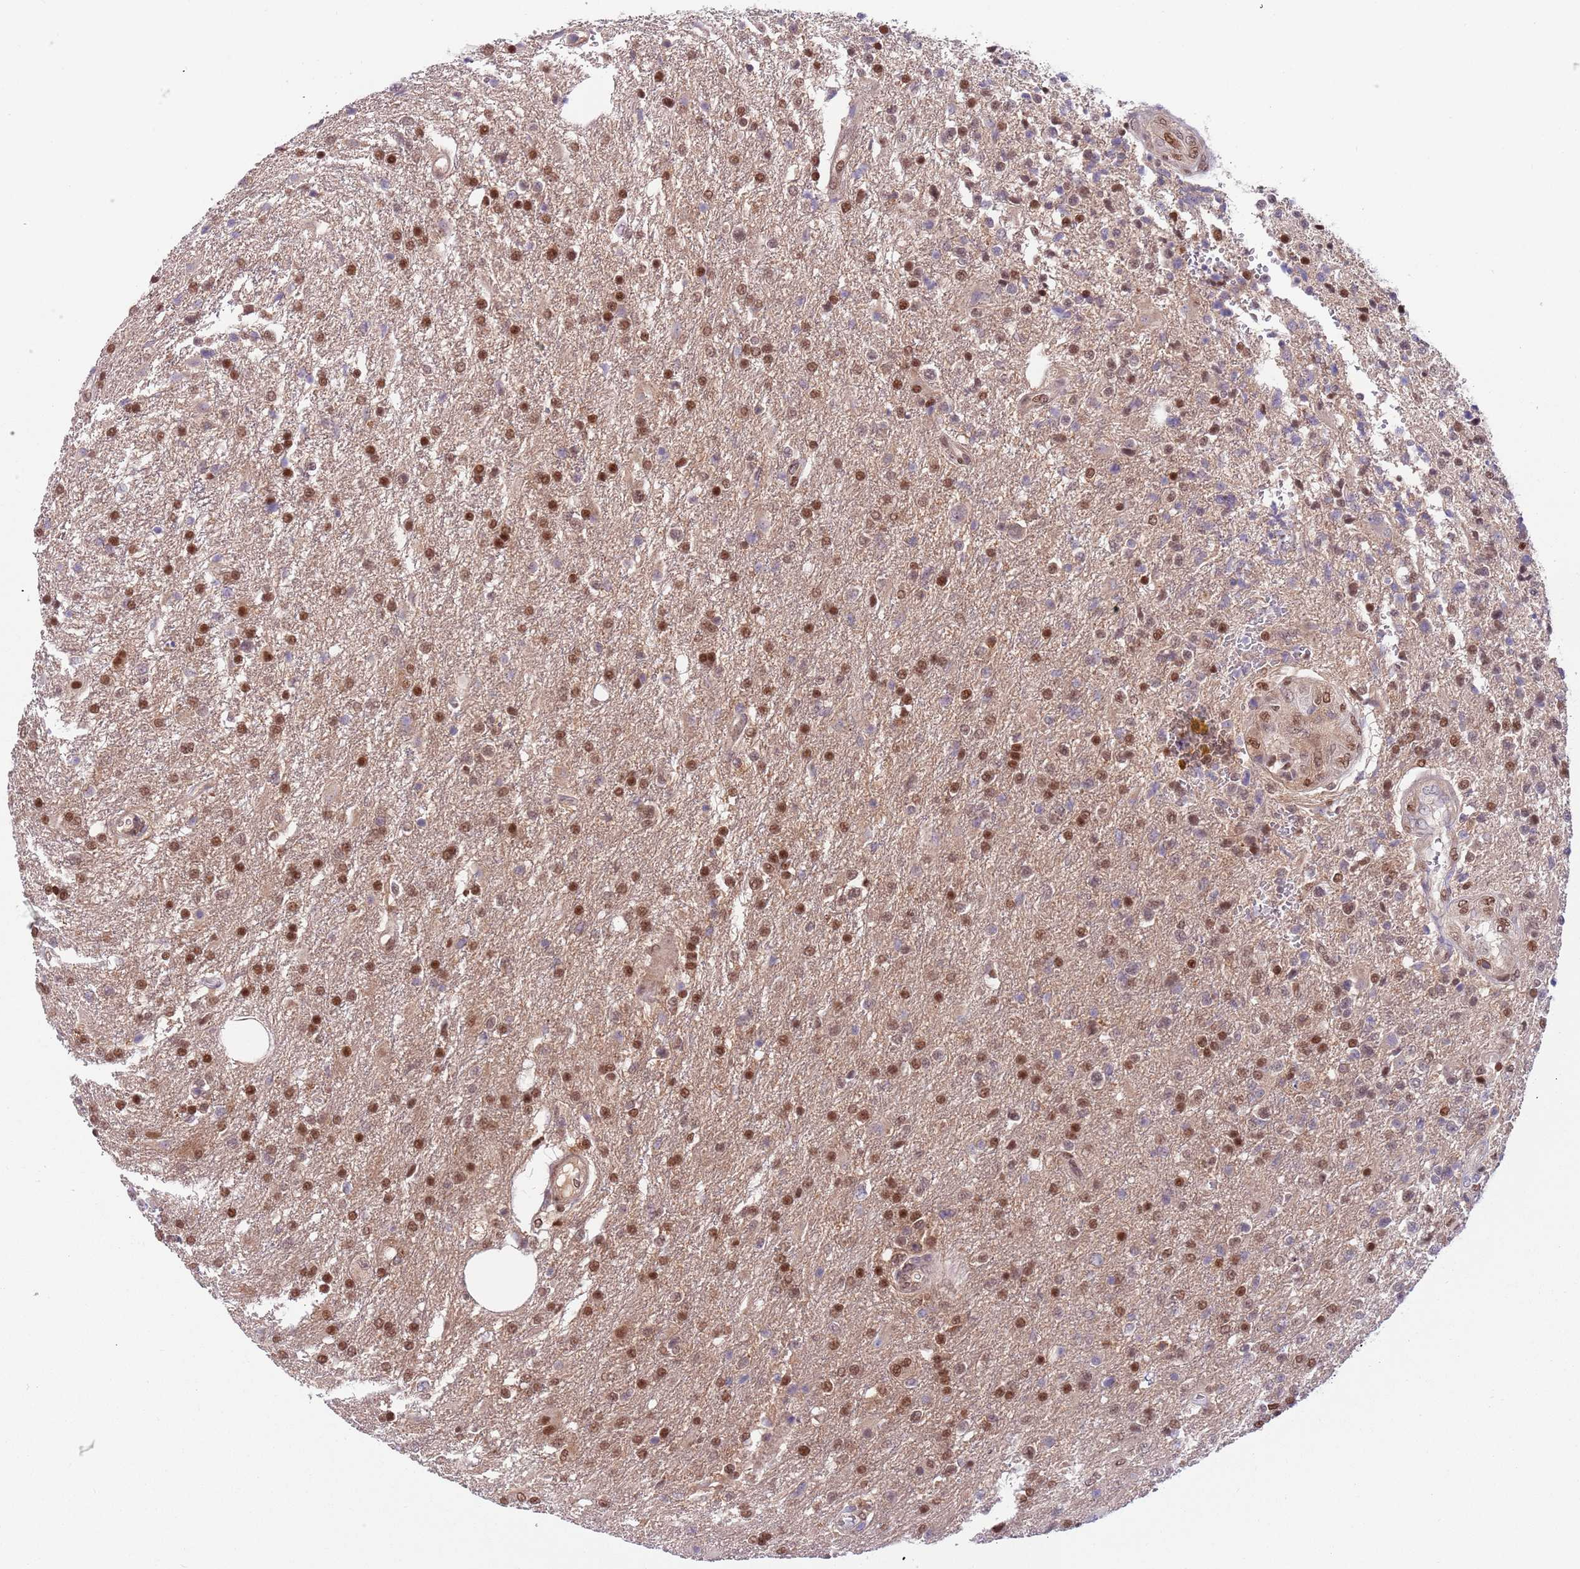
{"staining": {"intensity": "moderate", "quantity": ">75%", "location": "nuclear"}, "tissue": "glioma", "cell_type": "Tumor cells", "image_type": "cancer", "snomed": [{"axis": "morphology", "description": "Glioma, malignant, High grade"}, {"axis": "topography", "description": "Brain"}], "caption": "Moderate nuclear expression is seen in approximately >75% of tumor cells in glioma.", "gene": "RMND5B", "patient": {"sex": "male", "age": 56}}